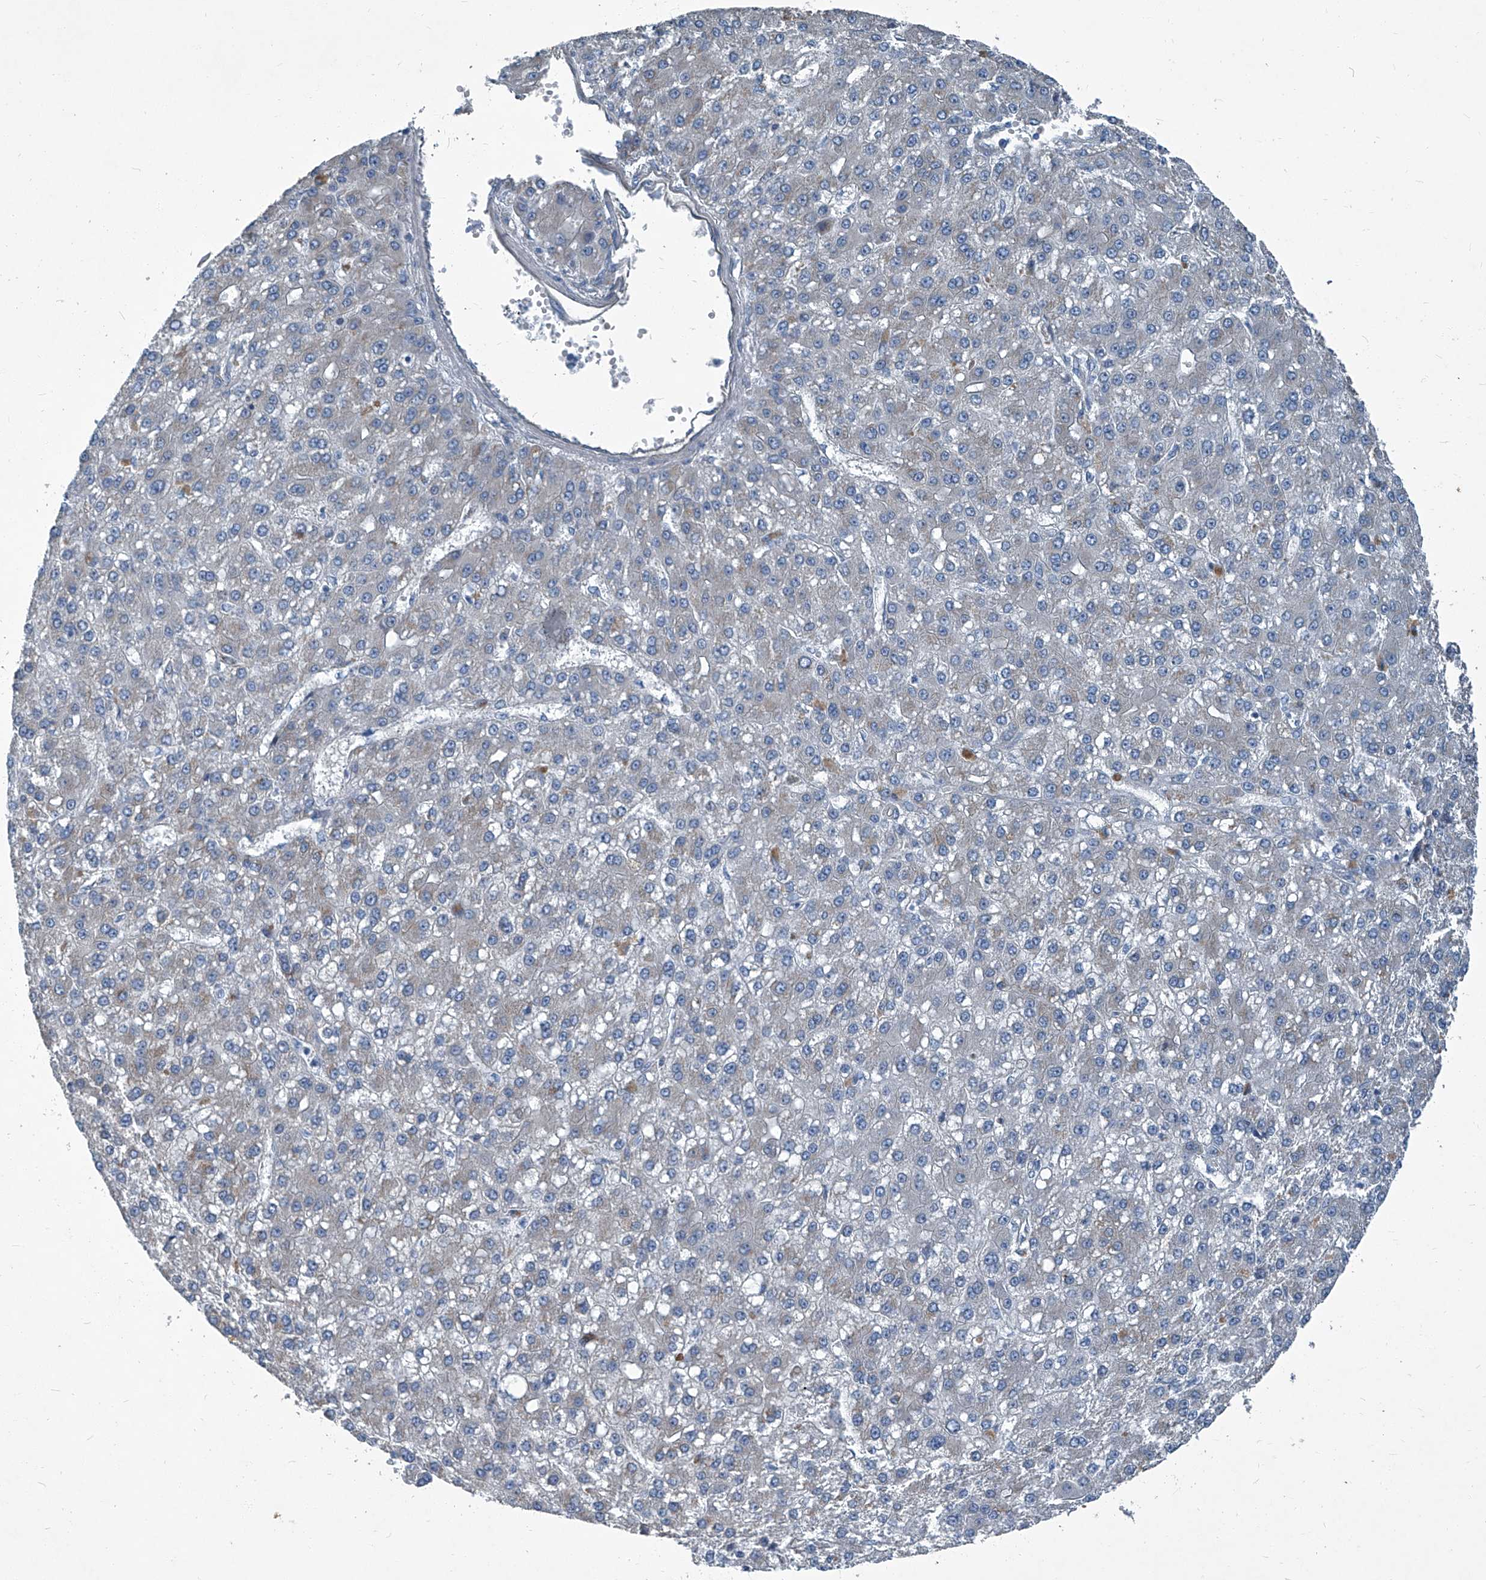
{"staining": {"intensity": "negative", "quantity": "none", "location": "none"}, "tissue": "liver cancer", "cell_type": "Tumor cells", "image_type": "cancer", "snomed": [{"axis": "morphology", "description": "Carcinoma, Hepatocellular, NOS"}, {"axis": "topography", "description": "Liver"}], "caption": "IHC of hepatocellular carcinoma (liver) reveals no staining in tumor cells.", "gene": "SLC26A11", "patient": {"sex": "male", "age": 67}}